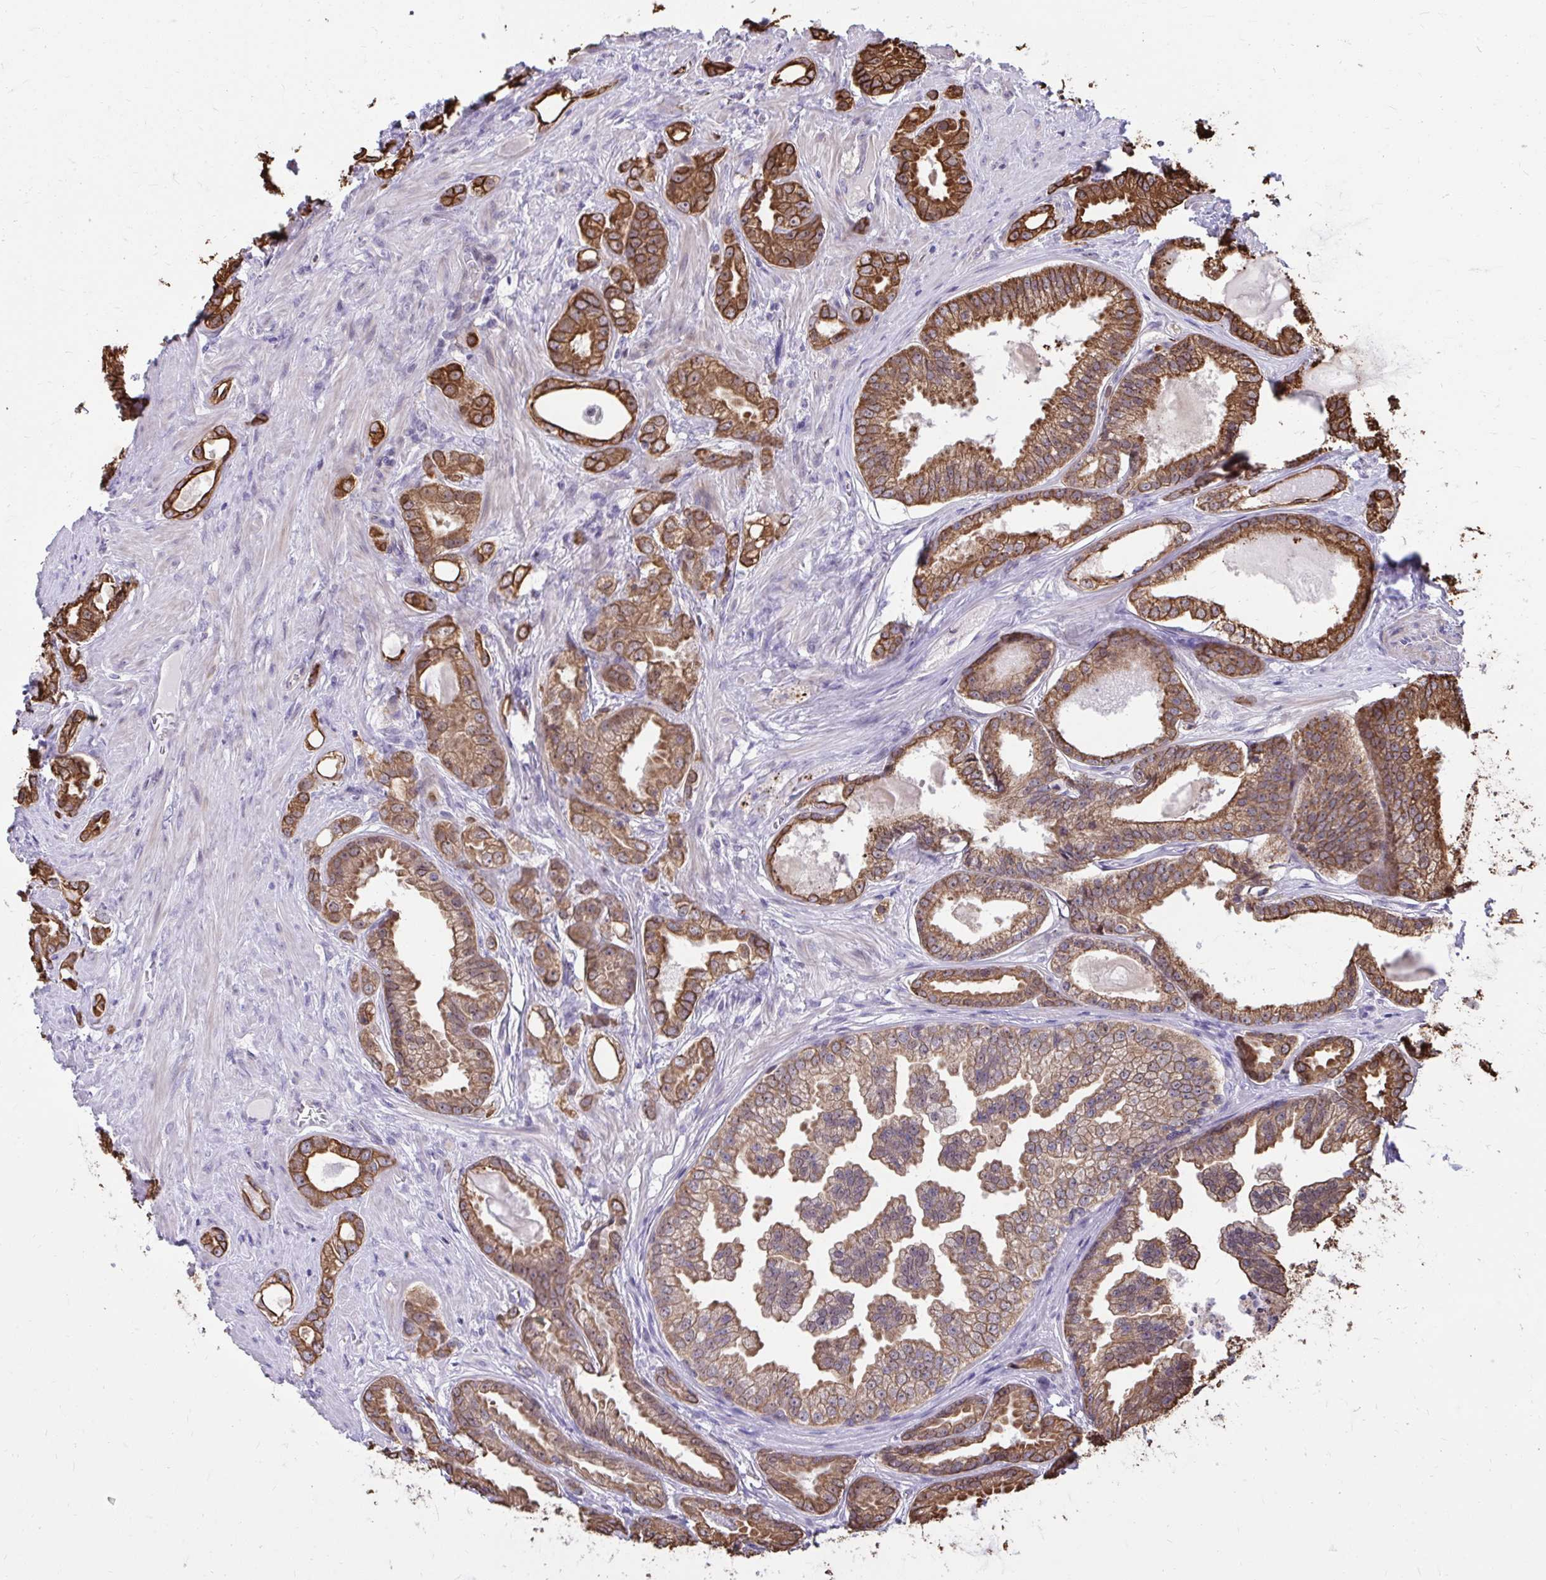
{"staining": {"intensity": "strong", "quantity": ">75%", "location": "cytoplasmic/membranous"}, "tissue": "prostate cancer", "cell_type": "Tumor cells", "image_type": "cancer", "snomed": [{"axis": "morphology", "description": "Adenocarcinoma, Low grade"}, {"axis": "topography", "description": "Prostate"}], "caption": "High-power microscopy captured an immunohistochemistry (IHC) image of prostate low-grade adenocarcinoma, revealing strong cytoplasmic/membranous expression in approximately >75% of tumor cells.", "gene": "ANKRD30B", "patient": {"sex": "male", "age": 65}}